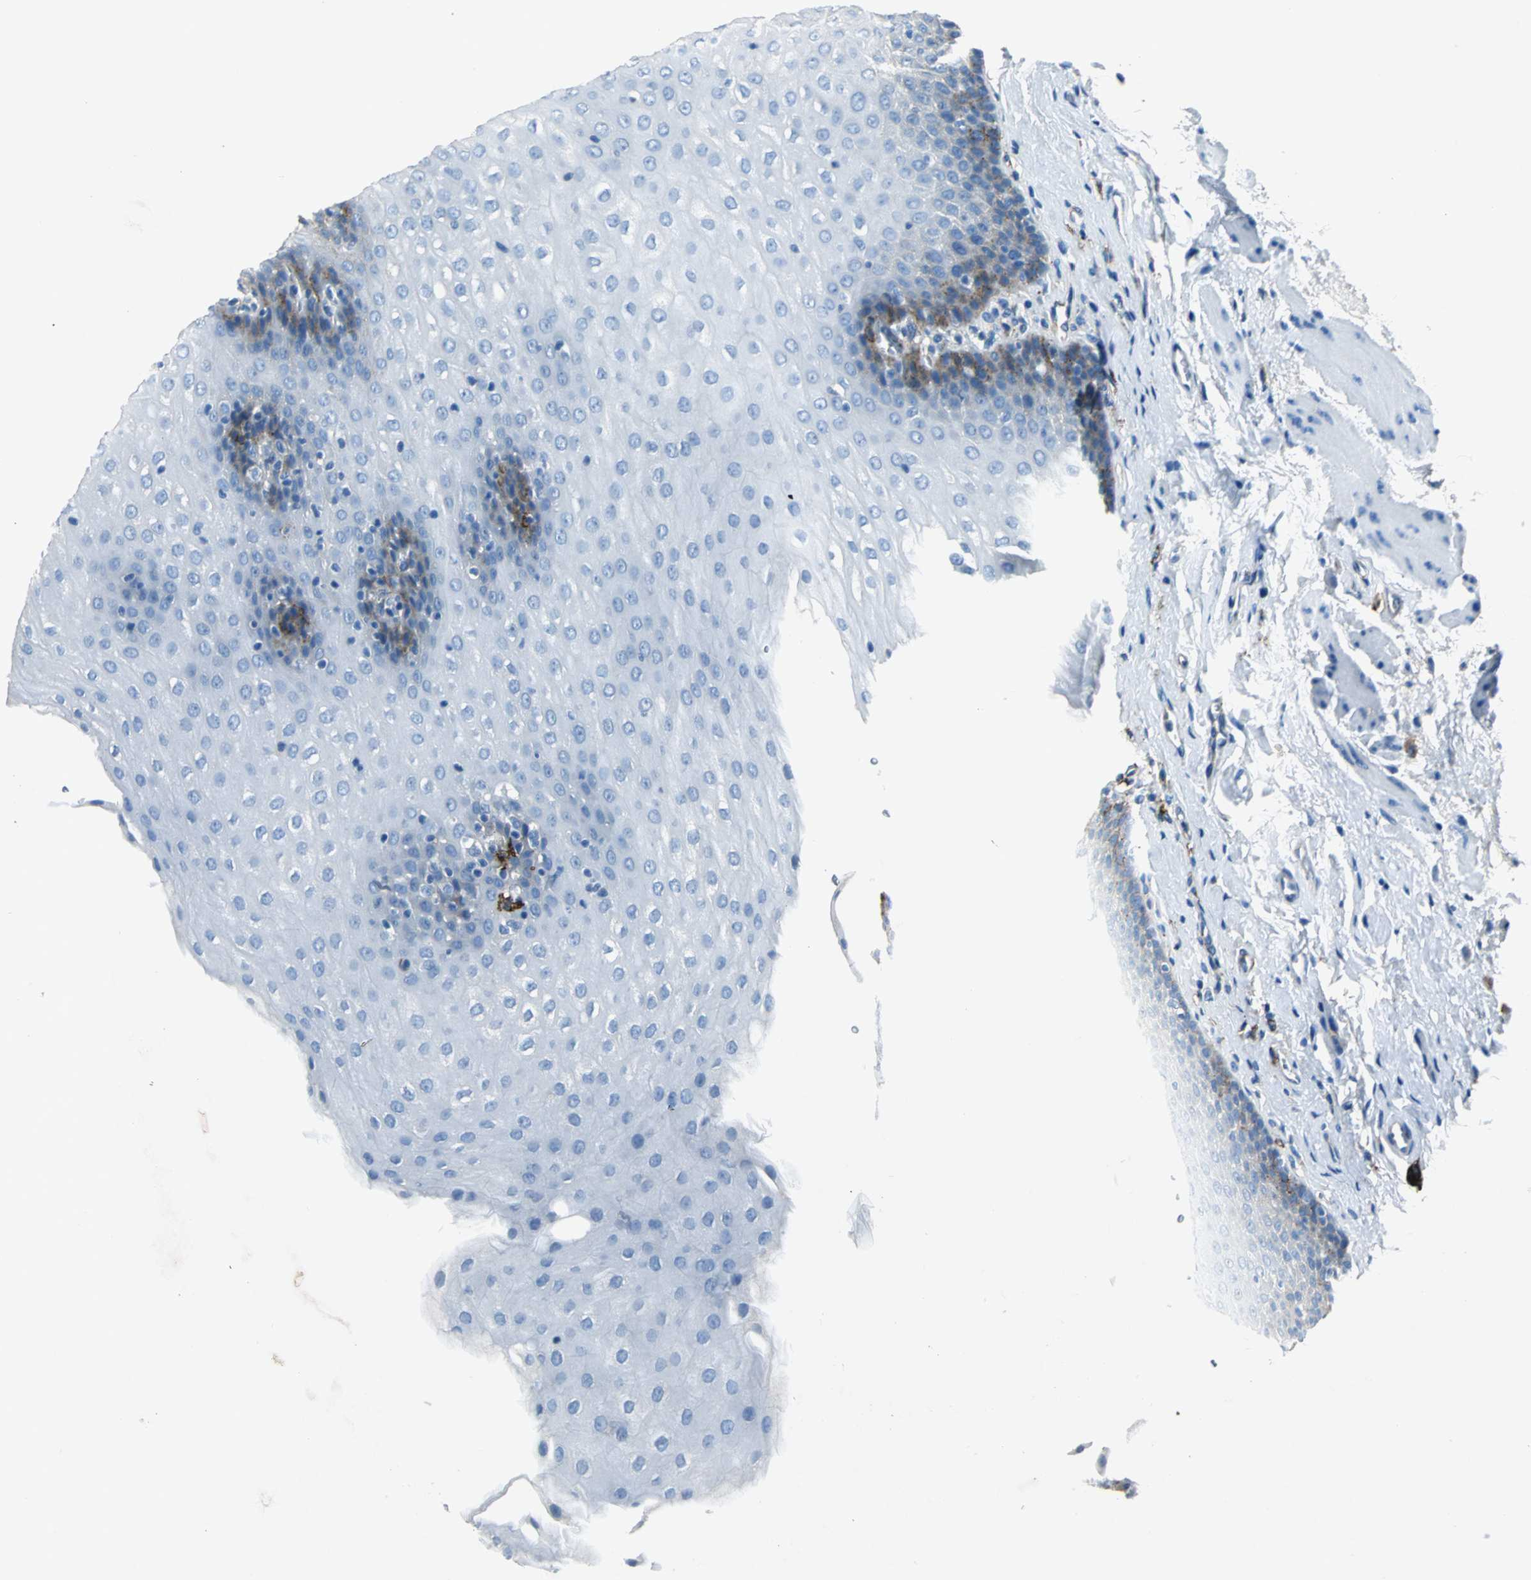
{"staining": {"intensity": "moderate", "quantity": "<25%", "location": "cytoplasmic/membranous"}, "tissue": "esophagus", "cell_type": "Squamous epithelial cells", "image_type": "normal", "snomed": [{"axis": "morphology", "description": "Normal tissue, NOS"}, {"axis": "topography", "description": "Esophagus"}], "caption": "Benign esophagus exhibits moderate cytoplasmic/membranous expression in approximately <25% of squamous epithelial cells The staining was performed using DAB (3,3'-diaminobenzidine) to visualize the protein expression in brown, while the nuclei were stained in blue with hematoxylin (Magnification: 20x)..", "gene": "RPS13", "patient": {"sex": "female", "age": 61}}